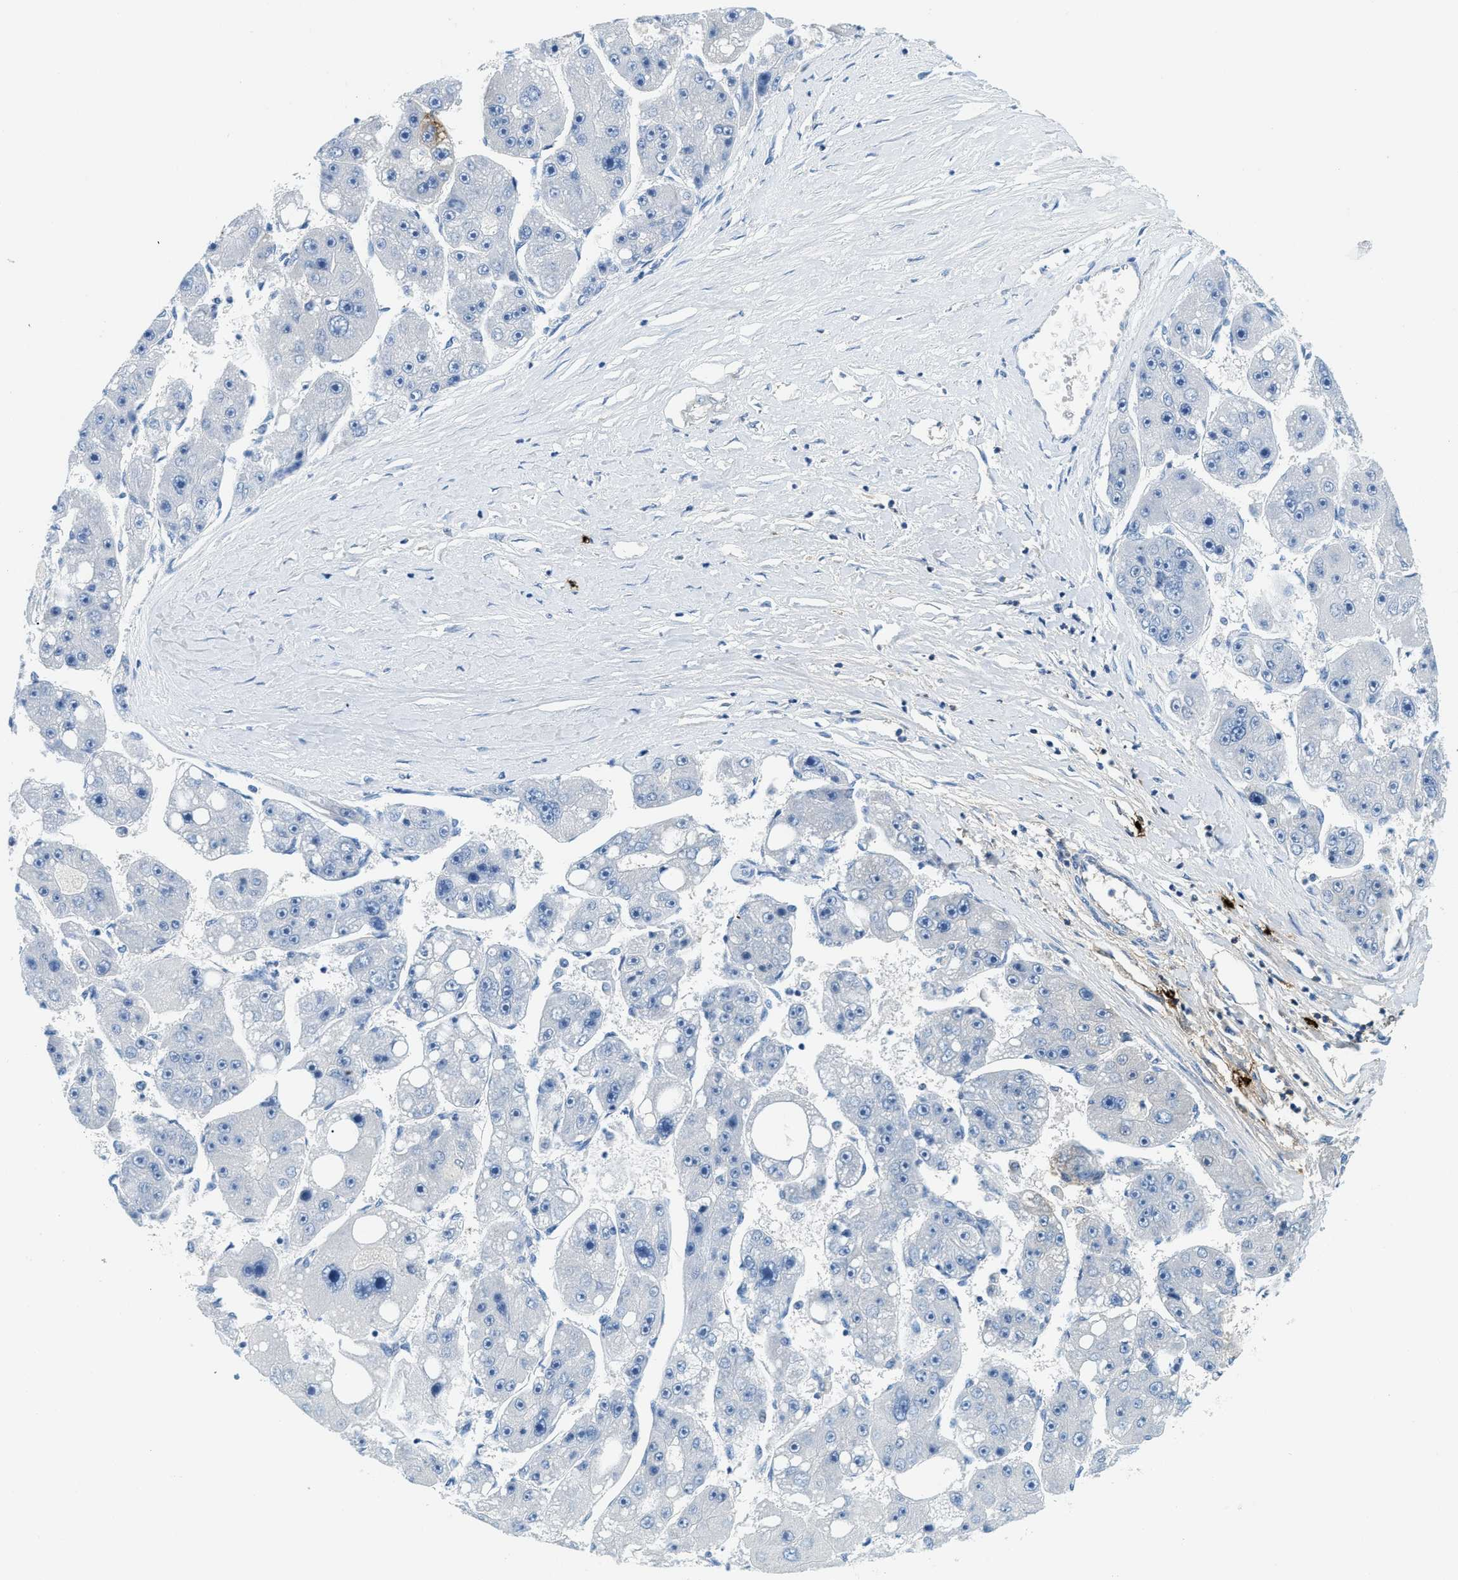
{"staining": {"intensity": "negative", "quantity": "none", "location": "none"}, "tissue": "liver cancer", "cell_type": "Tumor cells", "image_type": "cancer", "snomed": [{"axis": "morphology", "description": "Carcinoma, Hepatocellular, NOS"}, {"axis": "topography", "description": "Liver"}], "caption": "Liver cancer was stained to show a protein in brown. There is no significant expression in tumor cells.", "gene": "TPSAB1", "patient": {"sex": "female", "age": 61}}